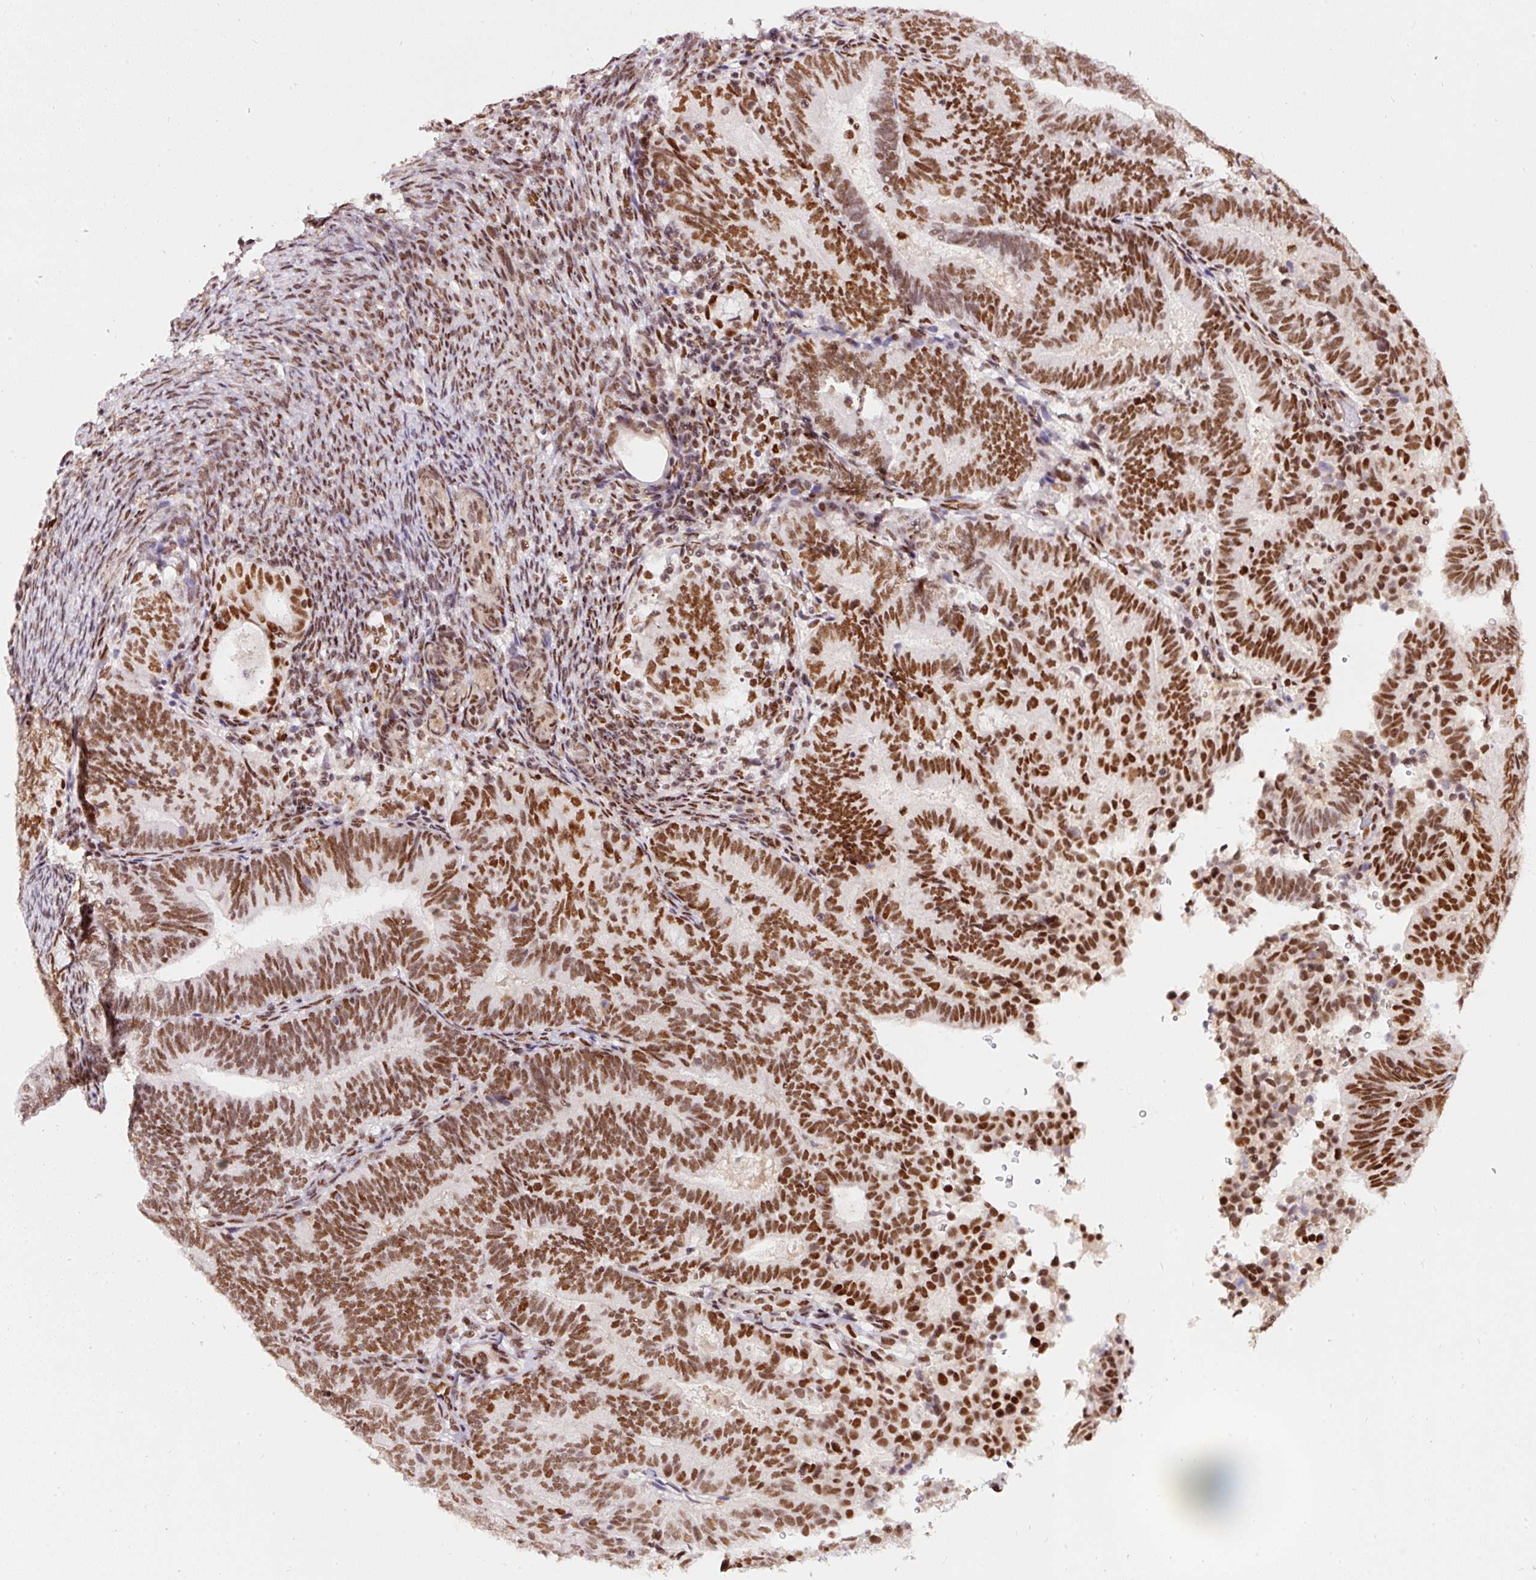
{"staining": {"intensity": "strong", "quantity": ">75%", "location": "nuclear"}, "tissue": "endometrial cancer", "cell_type": "Tumor cells", "image_type": "cancer", "snomed": [{"axis": "morphology", "description": "Adenocarcinoma, NOS"}, {"axis": "topography", "description": "Endometrium"}], "caption": "Adenocarcinoma (endometrial) stained with a brown dye exhibits strong nuclear positive expression in approximately >75% of tumor cells.", "gene": "HNRNPC", "patient": {"sex": "female", "age": 70}}